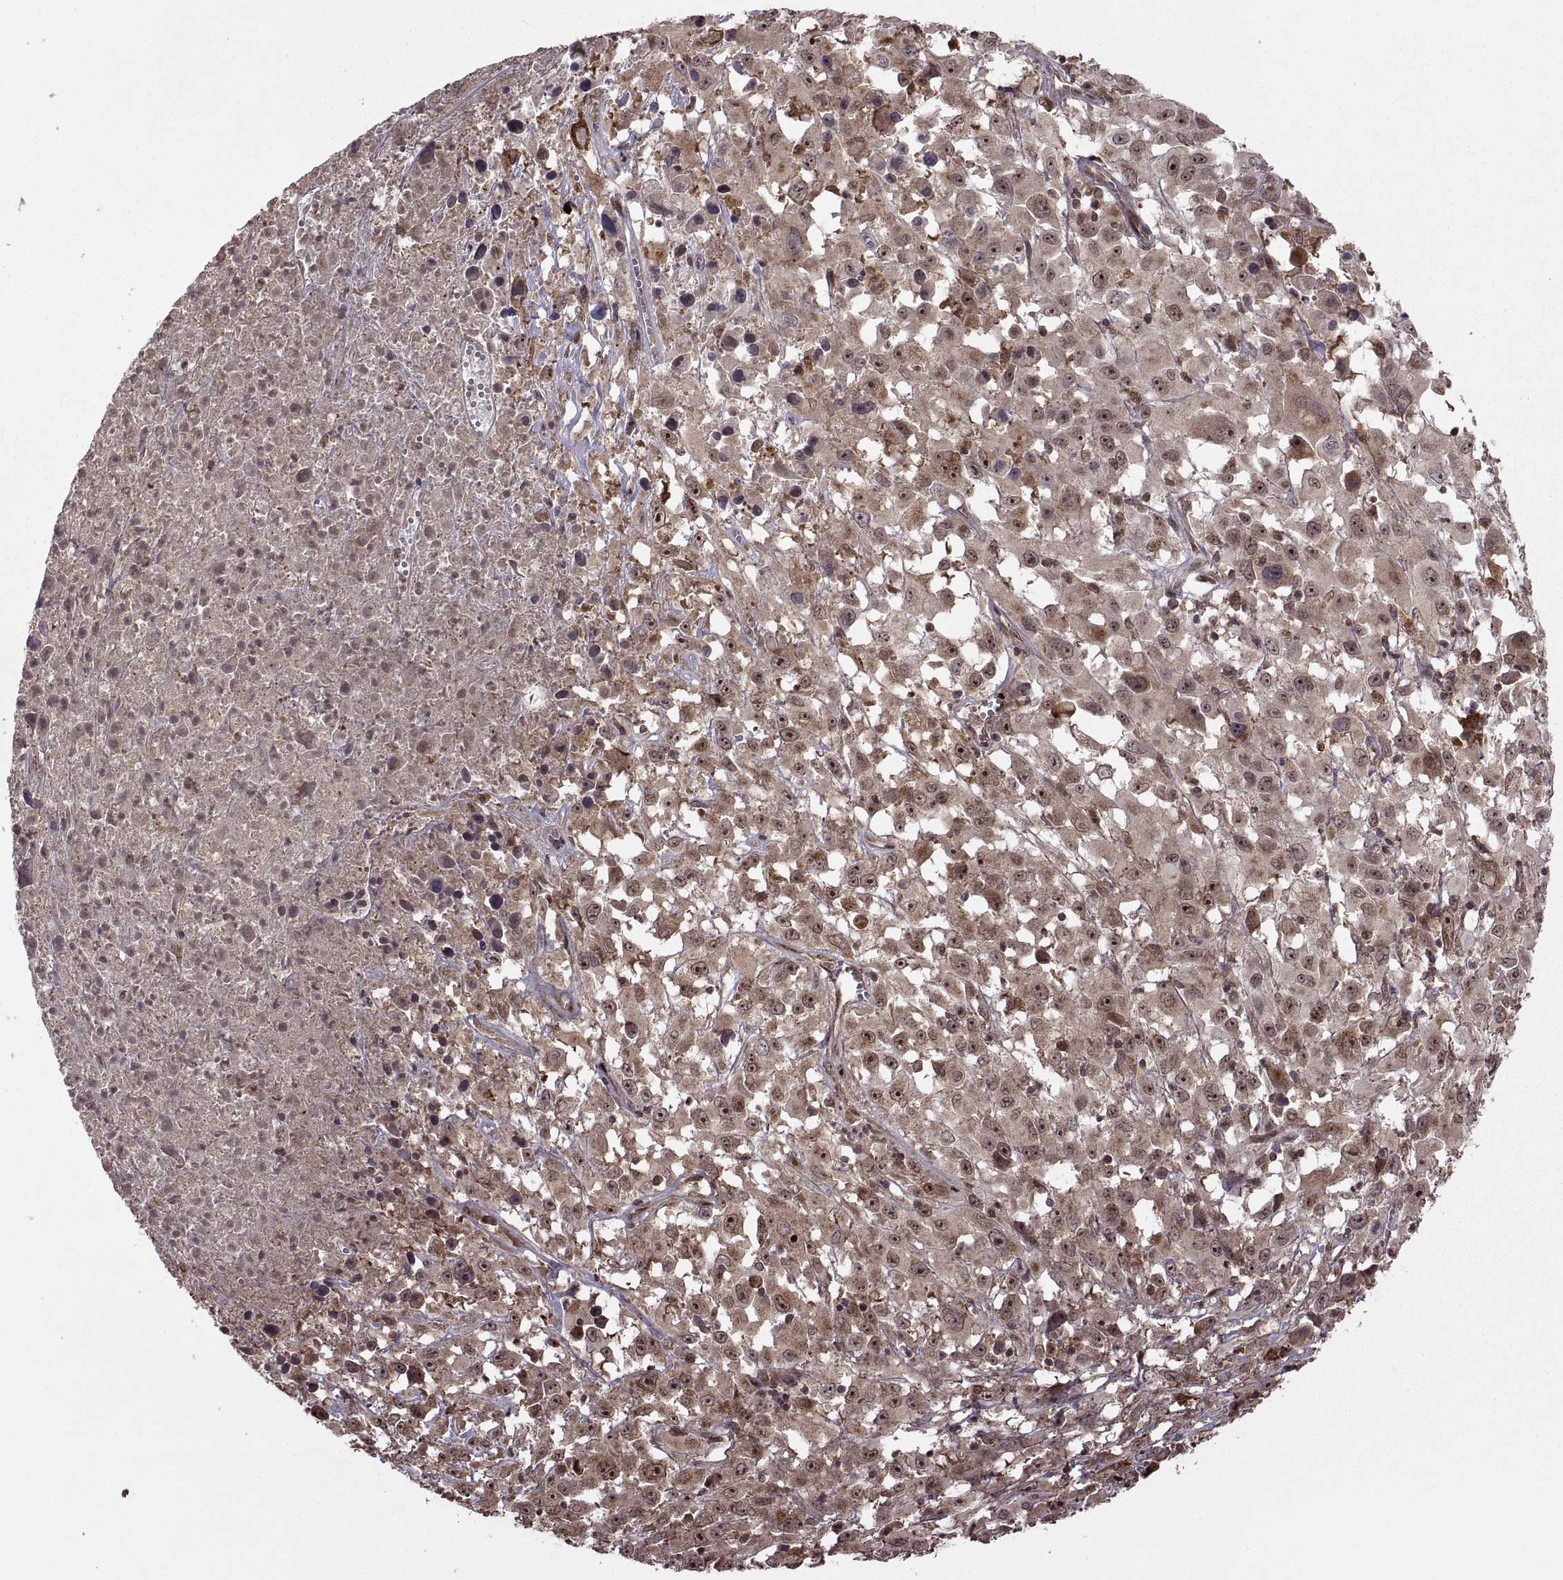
{"staining": {"intensity": "weak", "quantity": ">75%", "location": "cytoplasmic/membranous,nuclear"}, "tissue": "melanoma", "cell_type": "Tumor cells", "image_type": "cancer", "snomed": [{"axis": "morphology", "description": "Malignant melanoma, Metastatic site"}, {"axis": "topography", "description": "Soft tissue"}], "caption": "Malignant melanoma (metastatic site) stained with immunohistochemistry reveals weak cytoplasmic/membranous and nuclear positivity in about >75% of tumor cells.", "gene": "PTOV1", "patient": {"sex": "male", "age": 50}}